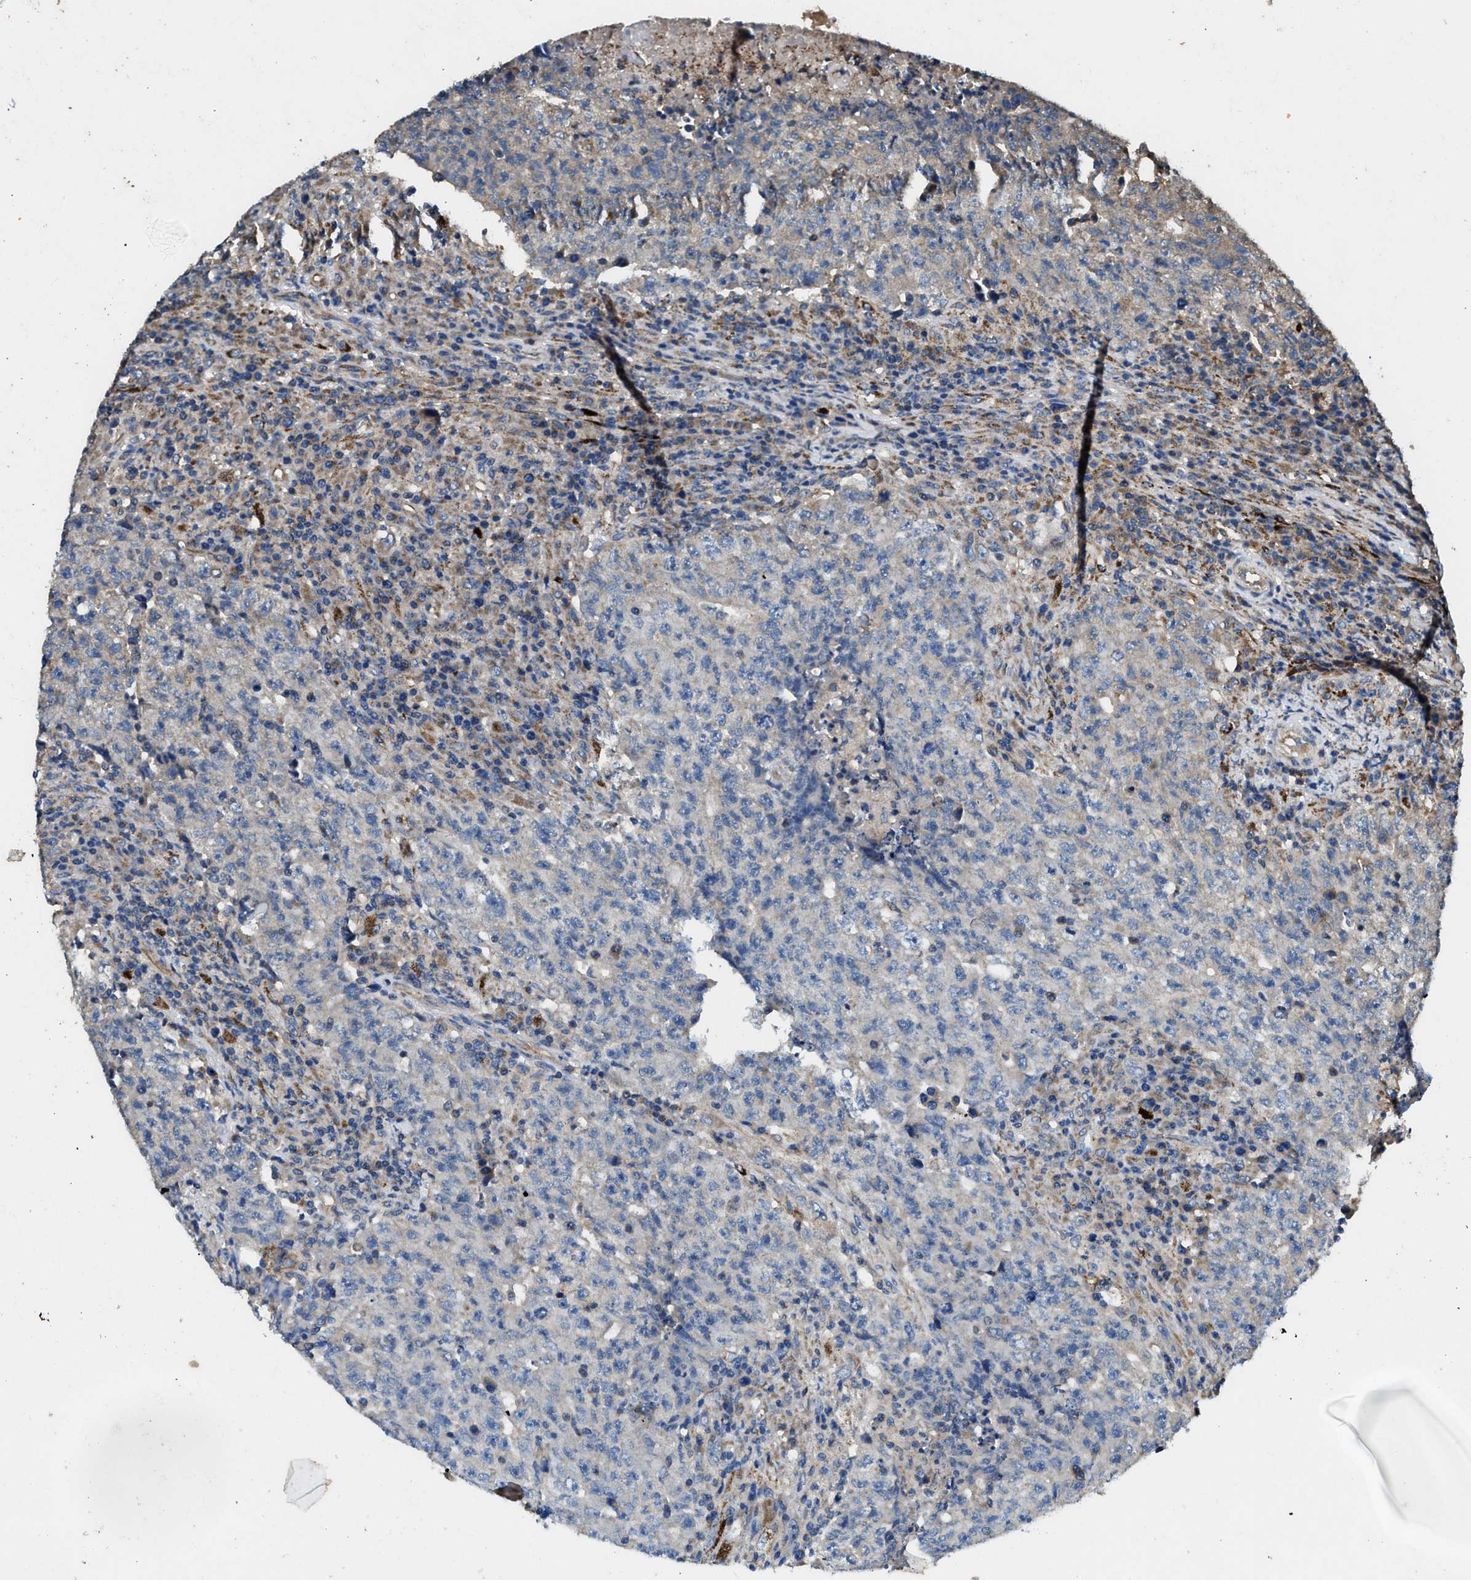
{"staining": {"intensity": "negative", "quantity": "none", "location": "none"}, "tissue": "testis cancer", "cell_type": "Tumor cells", "image_type": "cancer", "snomed": [{"axis": "morphology", "description": "Necrosis, NOS"}, {"axis": "morphology", "description": "Carcinoma, Embryonal, NOS"}, {"axis": "topography", "description": "Testis"}], "caption": "The photomicrograph shows no staining of tumor cells in embryonal carcinoma (testis).", "gene": "CDK15", "patient": {"sex": "male", "age": 19}}